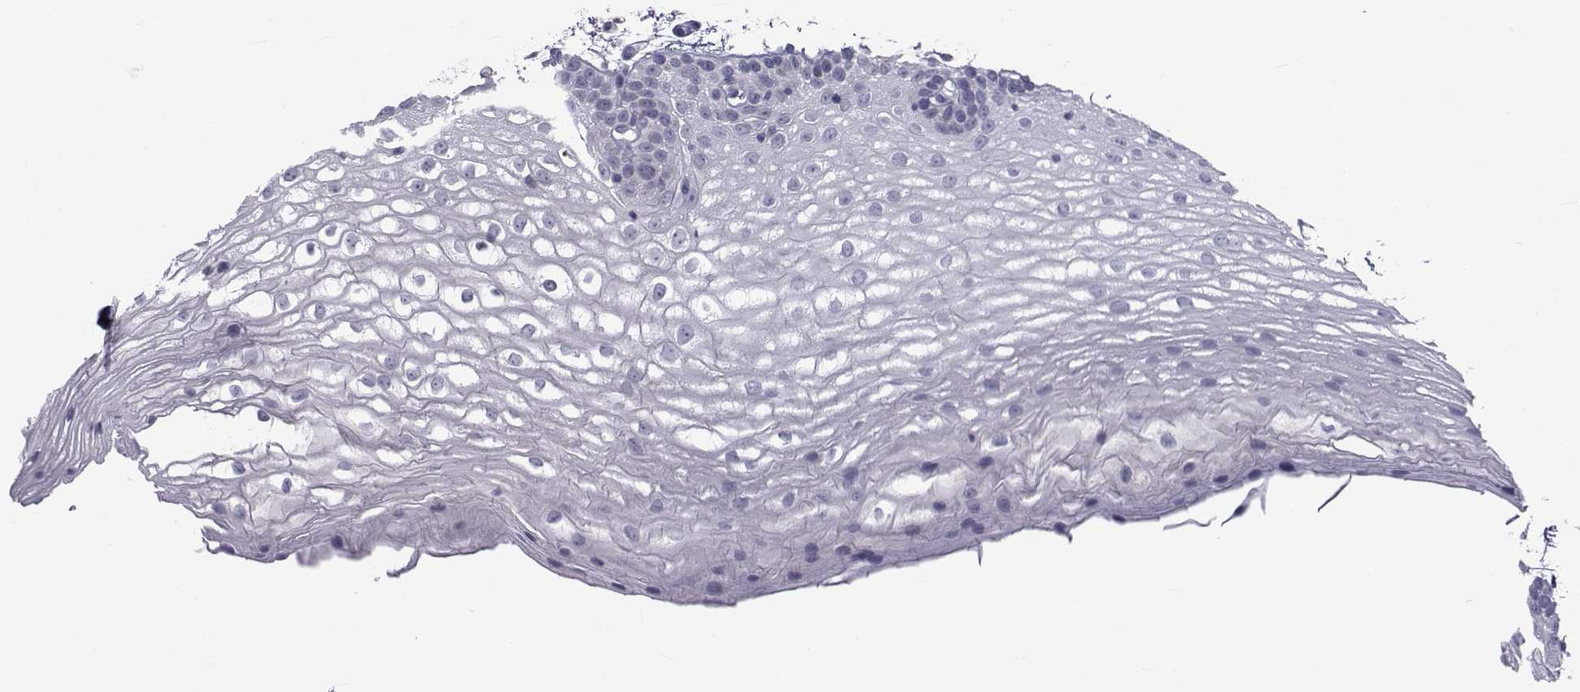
{"staining": {"intensity": "negative", "quantity": "none", "location": "none"}, "tissue": "oral mucosa", "cell_type": "Squamous epithelial cells", "image_type": "normal", "snomed": [{"axis": "morphology", "description": "Normal tissue, NOS"}, {"axis": "topography", "description": "Oral tissue"}], "caption": "This histopathology image is of normal oral mucosa stained with immunohistochemistry to label a protein in brown with the nuclei are counter-stained blue. There is no staining in squamous epithelial cells.", "gene": "PAX2", "patient": {"sex": "male", "age": 72}}